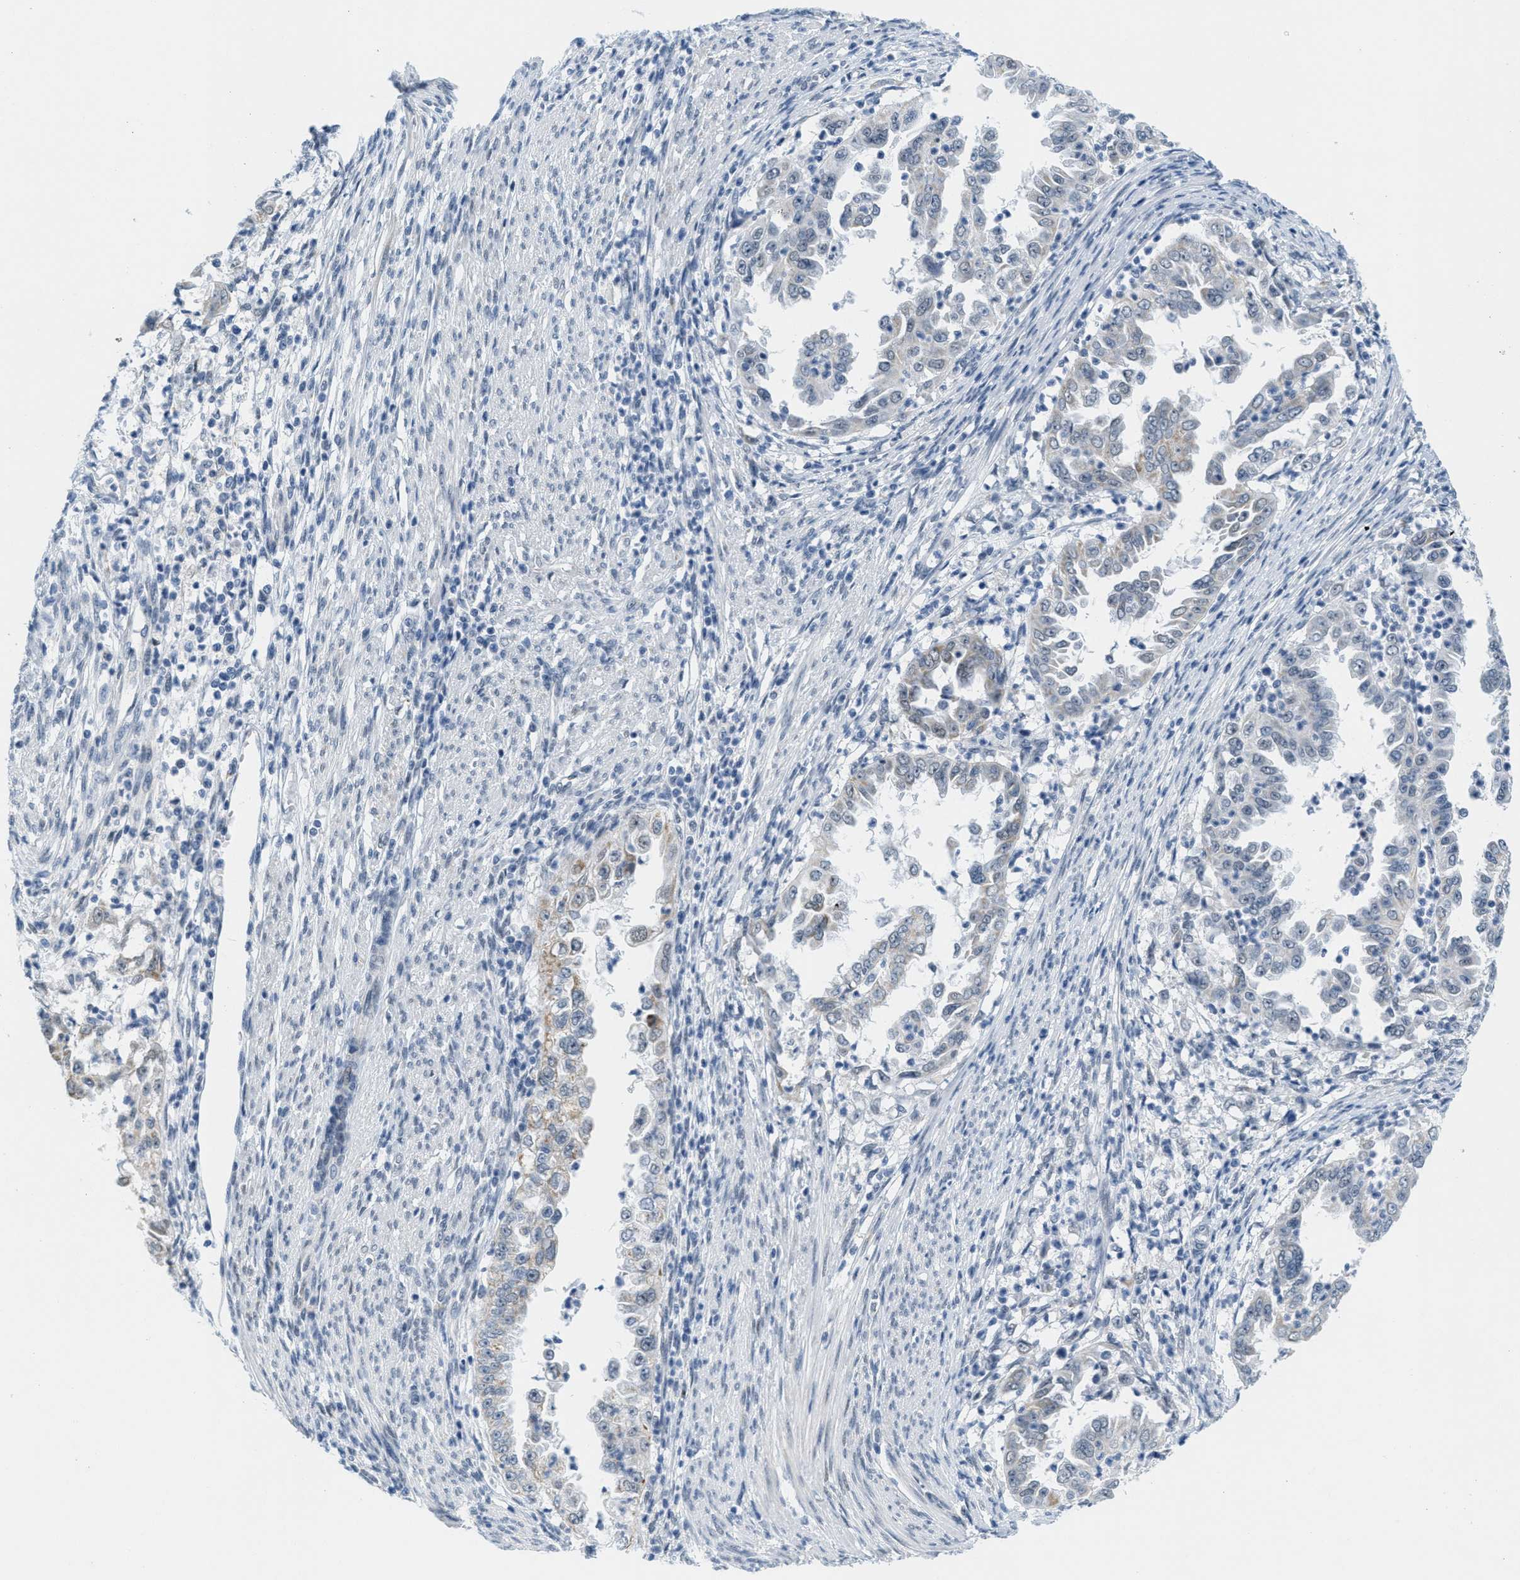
{"staining": {"intensity": "negative", "quantity": "none", "location": "none"}, "tissue": "endometrial cancer", "cell_type": "Tumor cells", "image_type": "cancer", "snomed": [{"axis": "morphology", "description": "Adenocarcinoma, NOS"}, {"axis": "topography", "description": "Endometrium"}], "caption": "Protein analysis of endometrial cancer displays no significant expression in tumor cells.", "gene": "HS3ST2", "patient": {"sex": "female", "age": 85}}